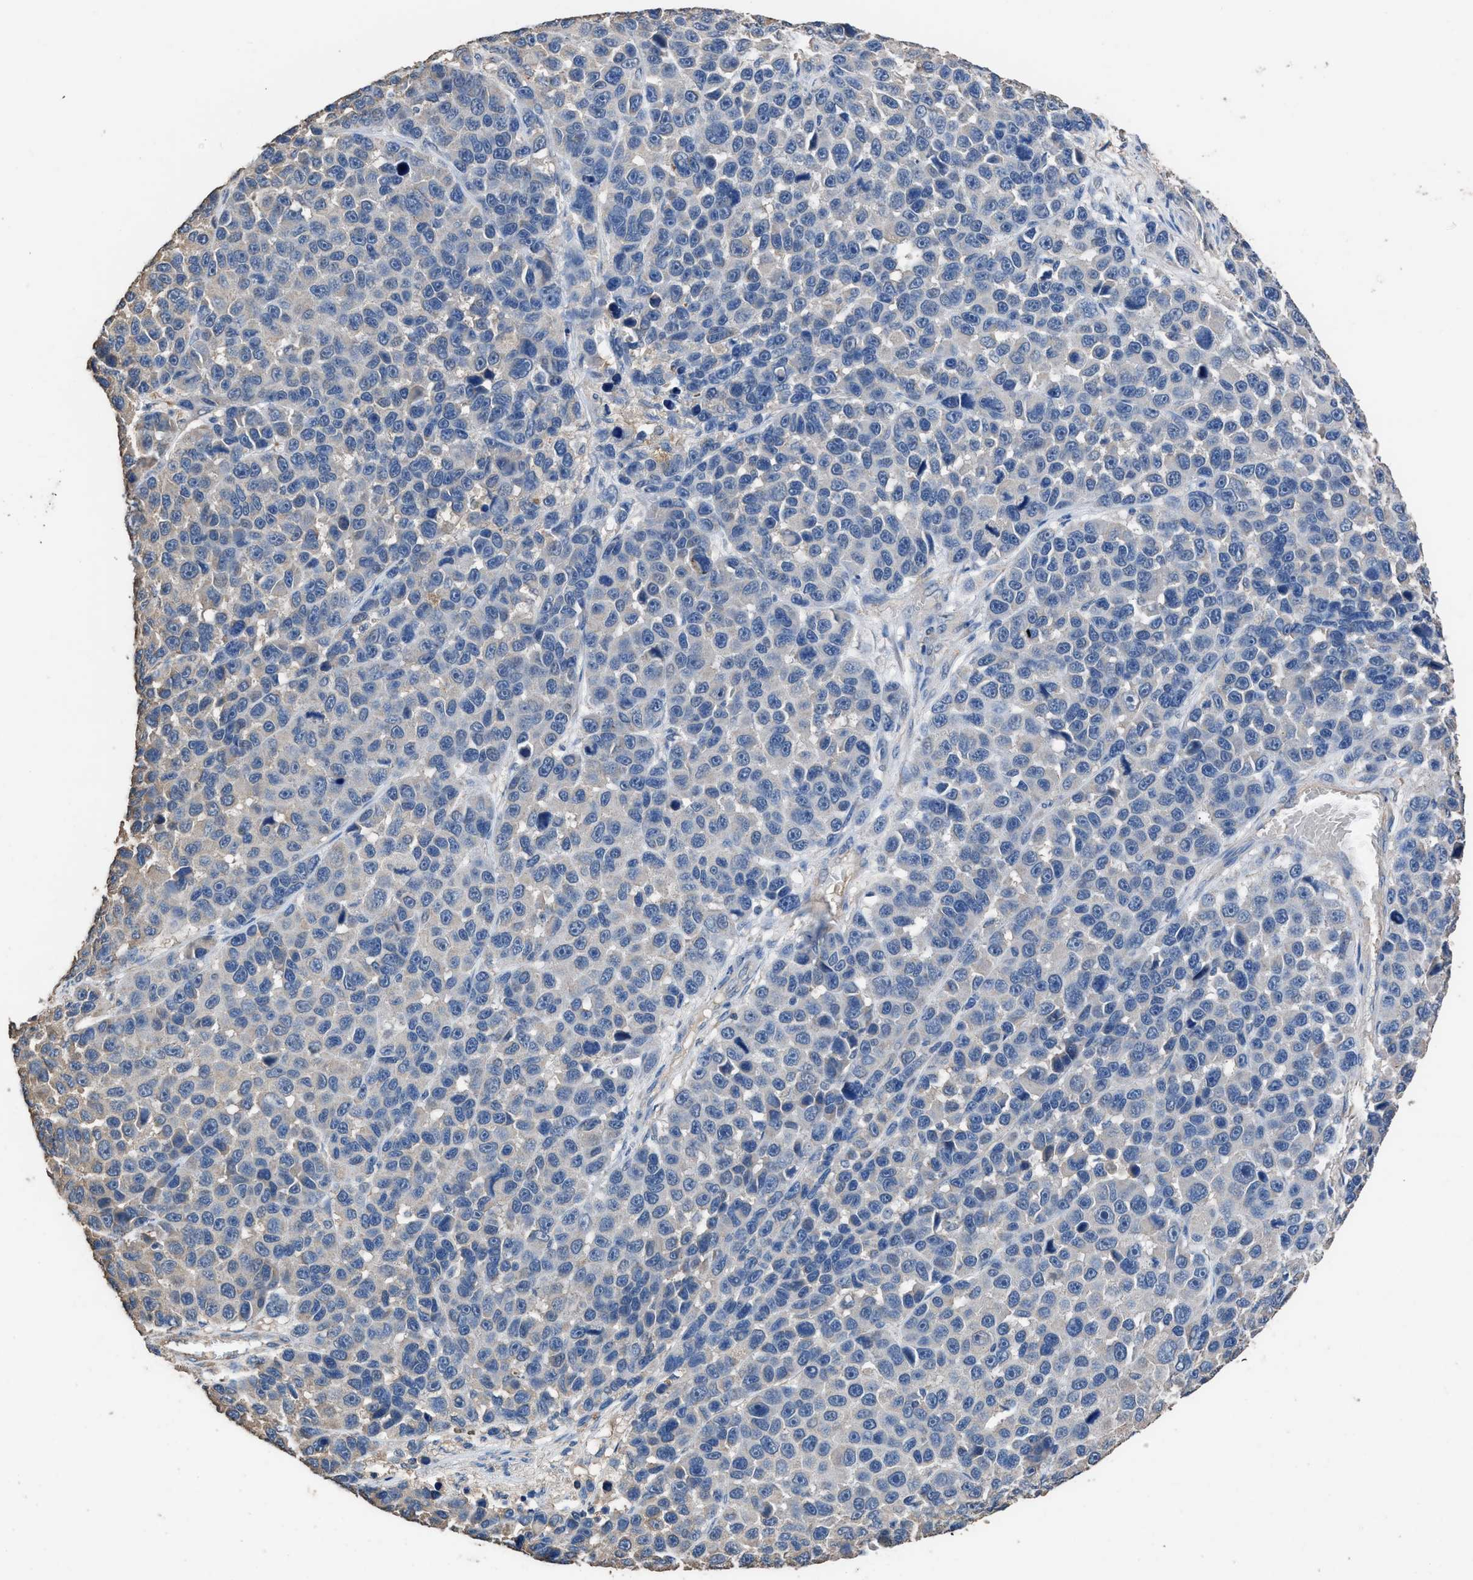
{"staining": {"intensity": "negative", "quantity": "none", "location": "none"}, "tissue": "melanoma", "cell_type": "Tumor cells", "image_type": "cancer", "snomed": [{"axis": "morphology", "description": "Malignant melanoma, NOS"}, {"axis": "topography", "description": "Skin"}], "caption": "Tumor cells show no significant expression in malignant melanoma.", "gene": "ITSN1", "patient": {"sex": "male", "age": 53}}